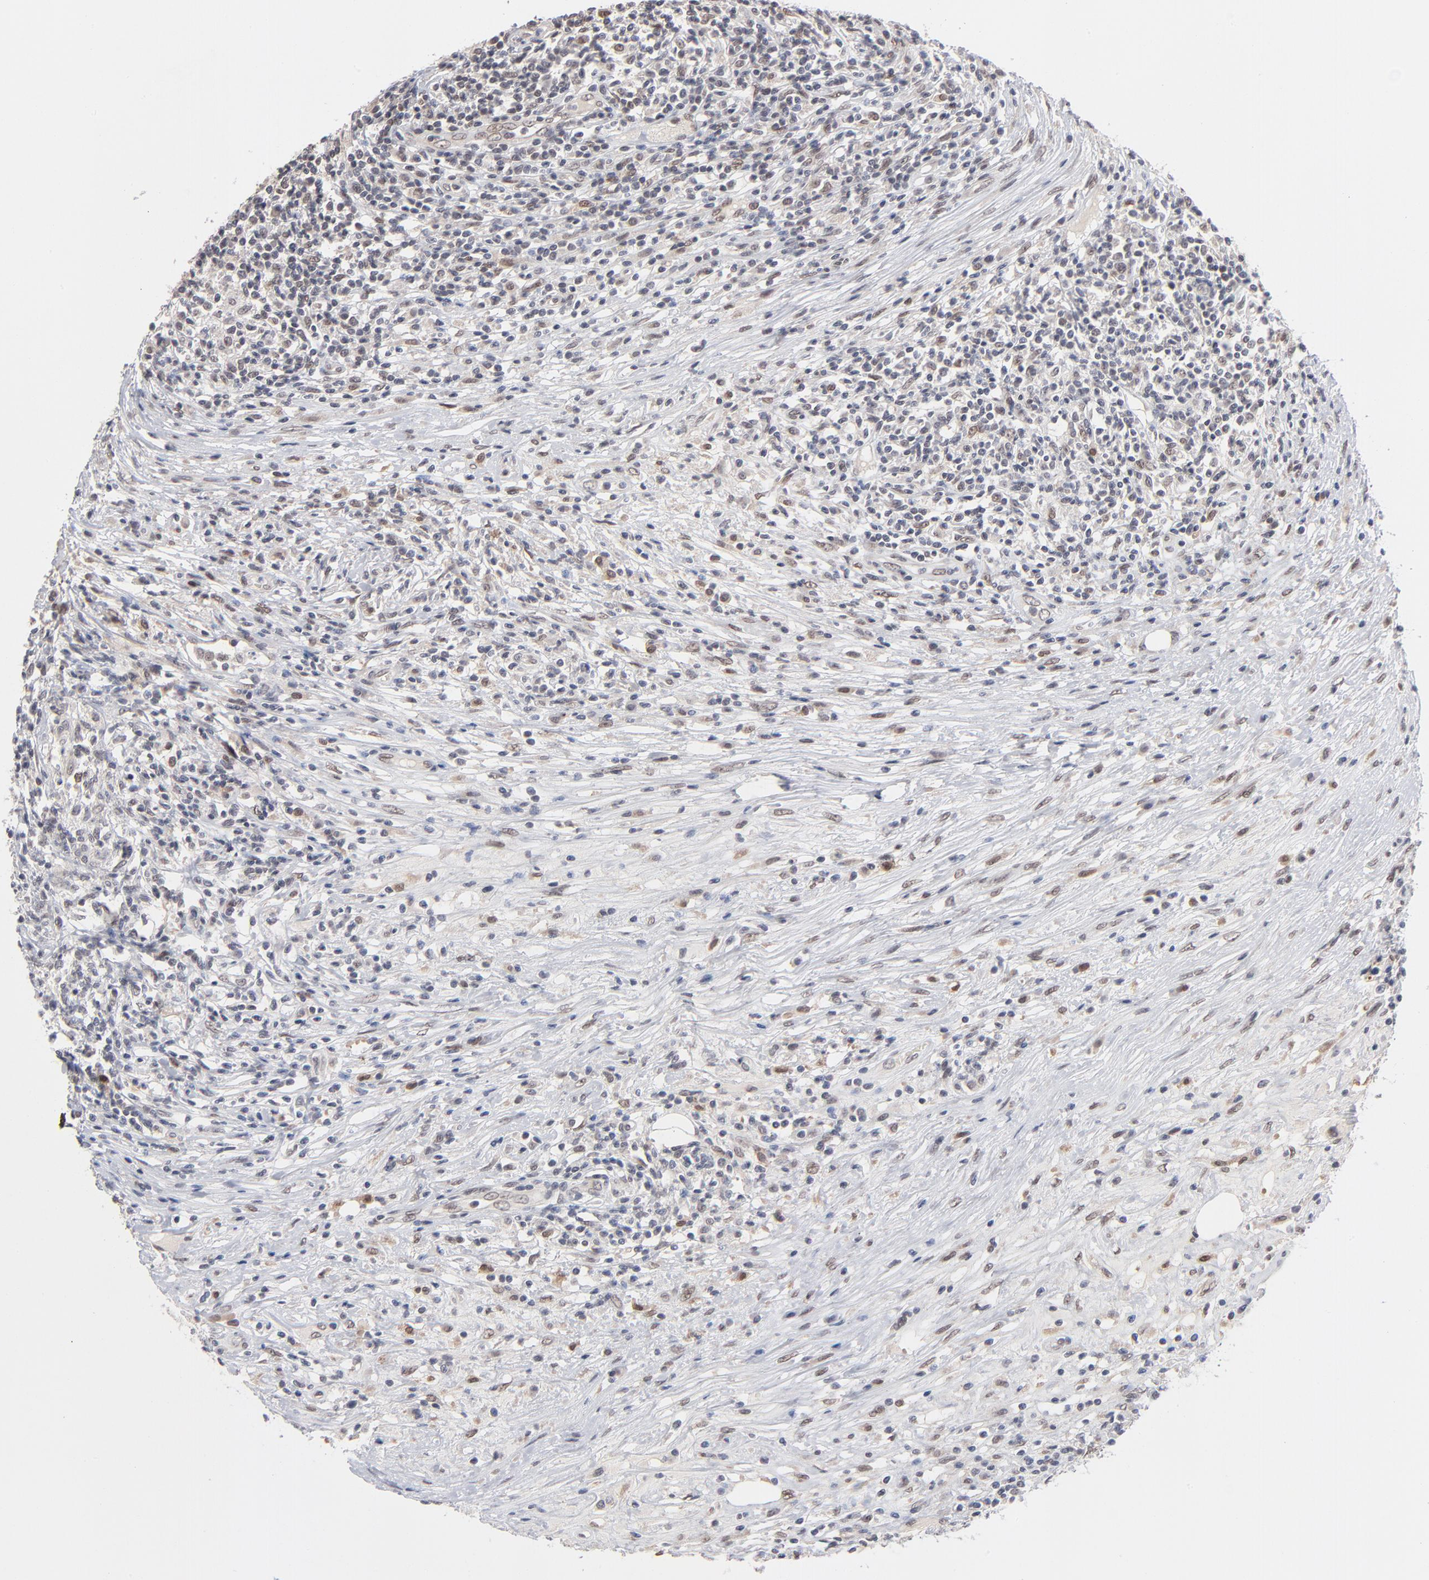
{"staining": {"intensity": "weak", "quantity": "25%-75%", "location": "nuclear"}, "tissue": "lymphoma", "cell_type": "Tumor cells", "image_type": "cancer", "snomed": [{"axis": "morphology", "description": "Malignant lymphoma, non-Hodgkin's type, High grade"}, {"axis": "topography", "description": "Lymph node"}], "caption": "This image demonstrates IHC staining of lymphoma, with low weak nuclear positivity in approximately 25%-75% of tumor cells.", "gene": "MBIP", "patient": {"sex": "female", "age": 84}}